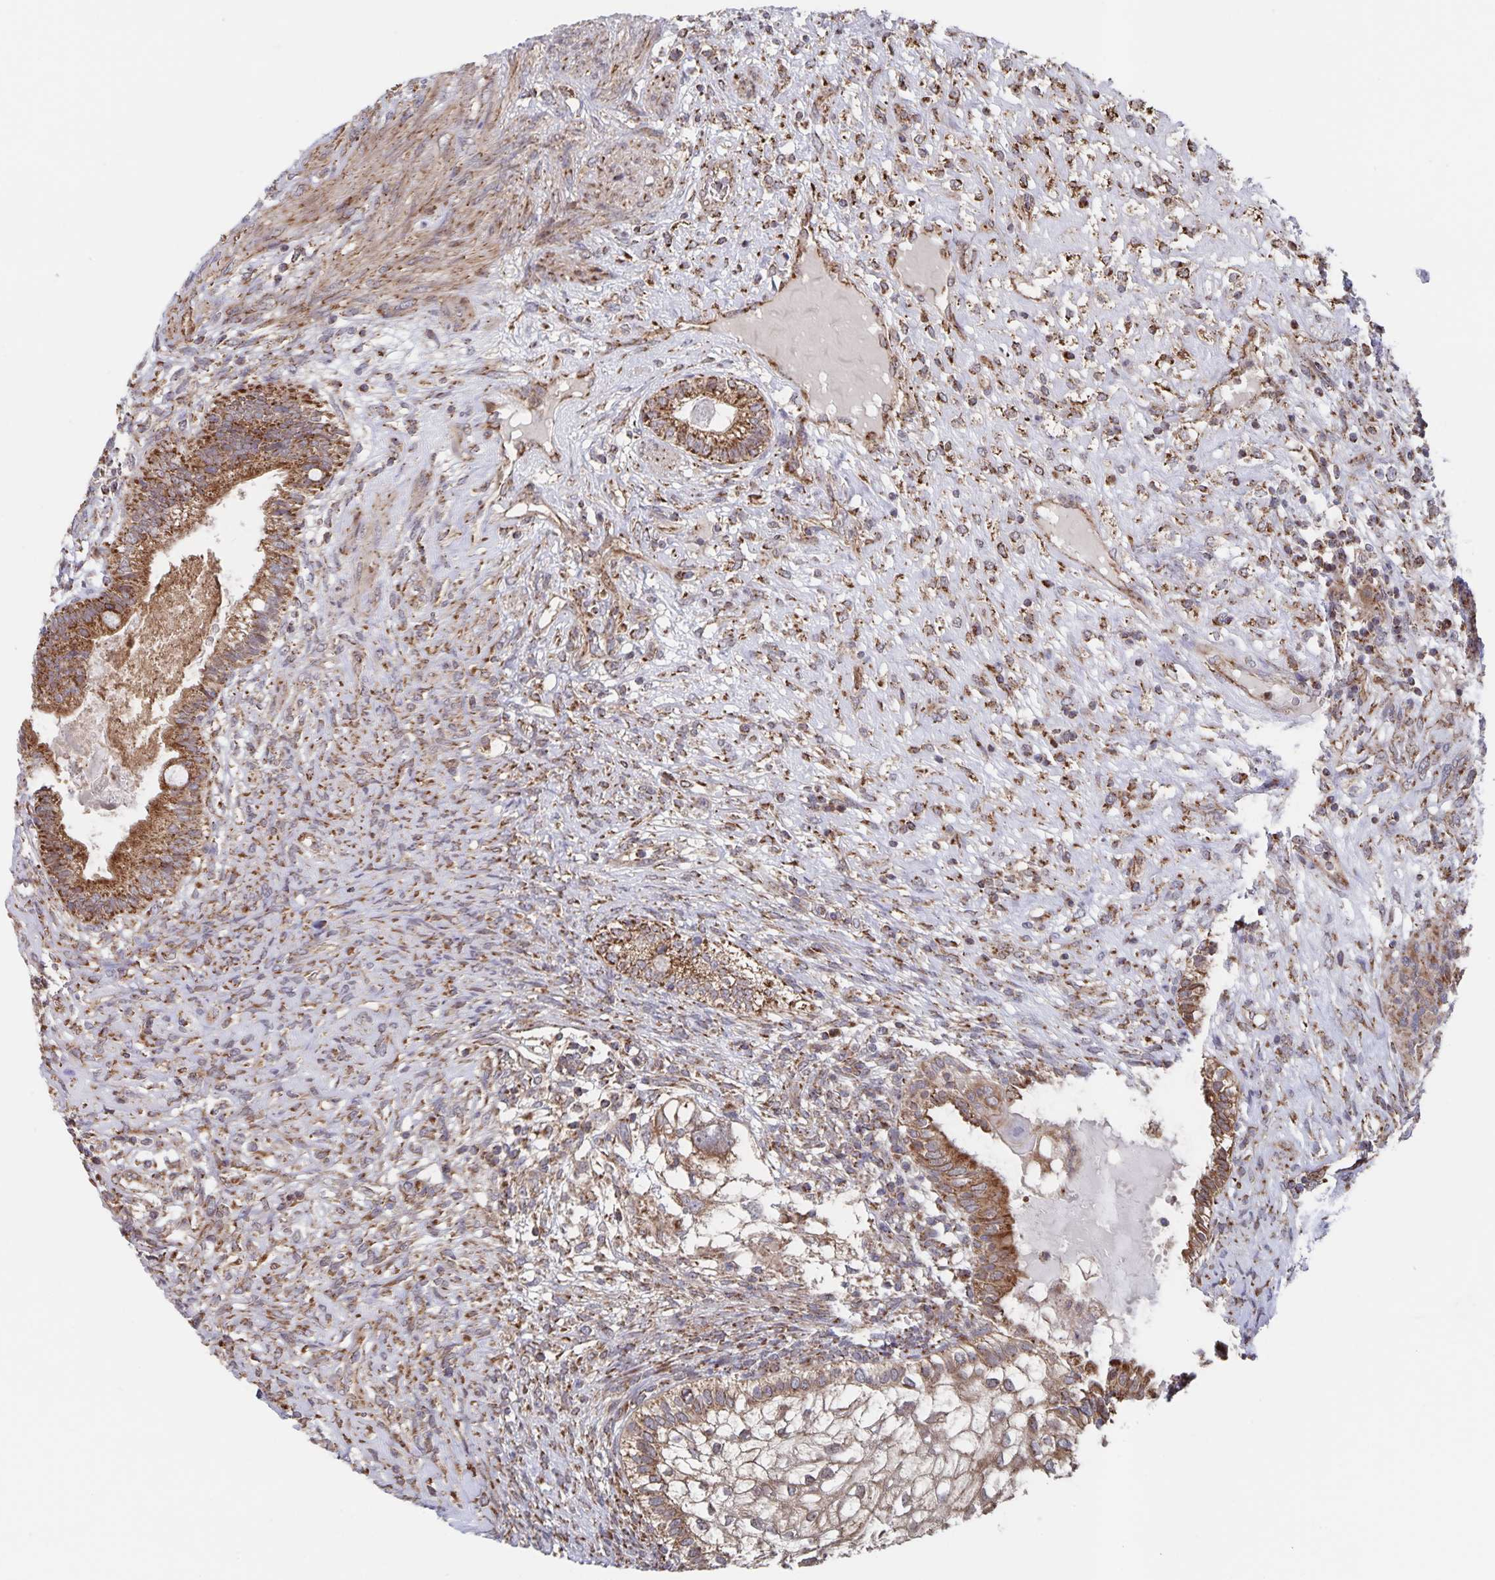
{"staining": {"intensity": "strong", "quantity": ">75%", "location": "cytoplasmic/membranous"}, "tissue": "testis cancer", "cell_type": "Tumor cells", "image_type": "cancer", "snomed": [{"axis": "morphology", "description": "Seminoma, NOS"}, {"axis": "morphology", "description": "Carcinoma, Embryonal, NOS"}, {"axis": "topography", "description": "Testis"}], "caption": "Testis seminoma stained for a protein (brown) demonstrates strong cytoplasmic/membranous positive staining in approximately >75% of tumor cells.", "gene": "ACACA", "patient": {"sex": "male", "age": 41}}